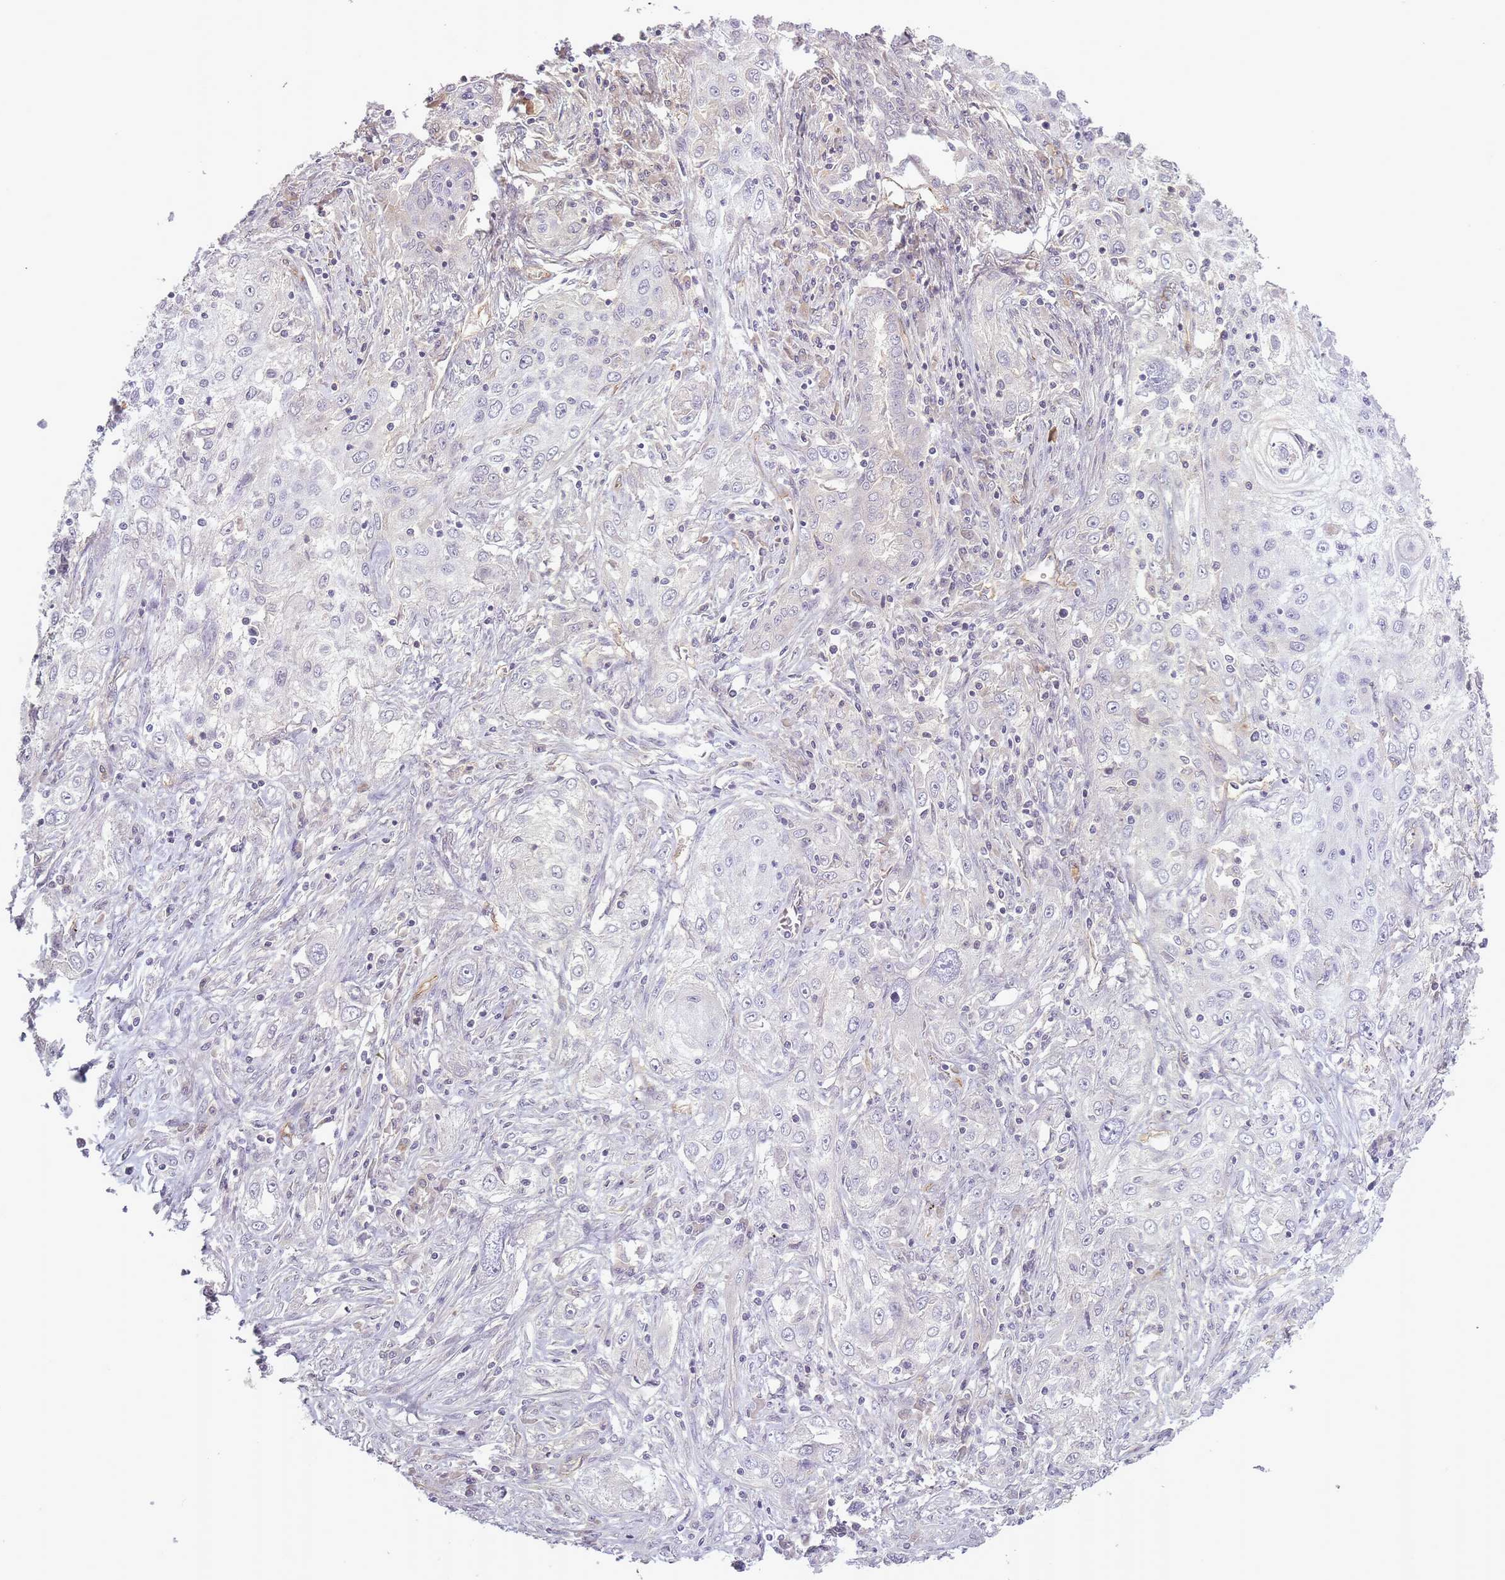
{"staining": {"intensity": "negative", "quantity": "none", "location": "none"}, "tissue": "lung cancer", "cell_type": "Tumor cells", "image_type": "cancer", "snomed": [{"axis": "morphology", "description": "Squamous cell carcinoma, NOS"}, {"axis": "topography", "description": "Lung"}], "caption": "Tumor cells are negative for brown protein staining in lung cancer (squamous cell carcinoma).", "gene": "SLC8A2", "patient": {"sex": "female", "age": 69}}